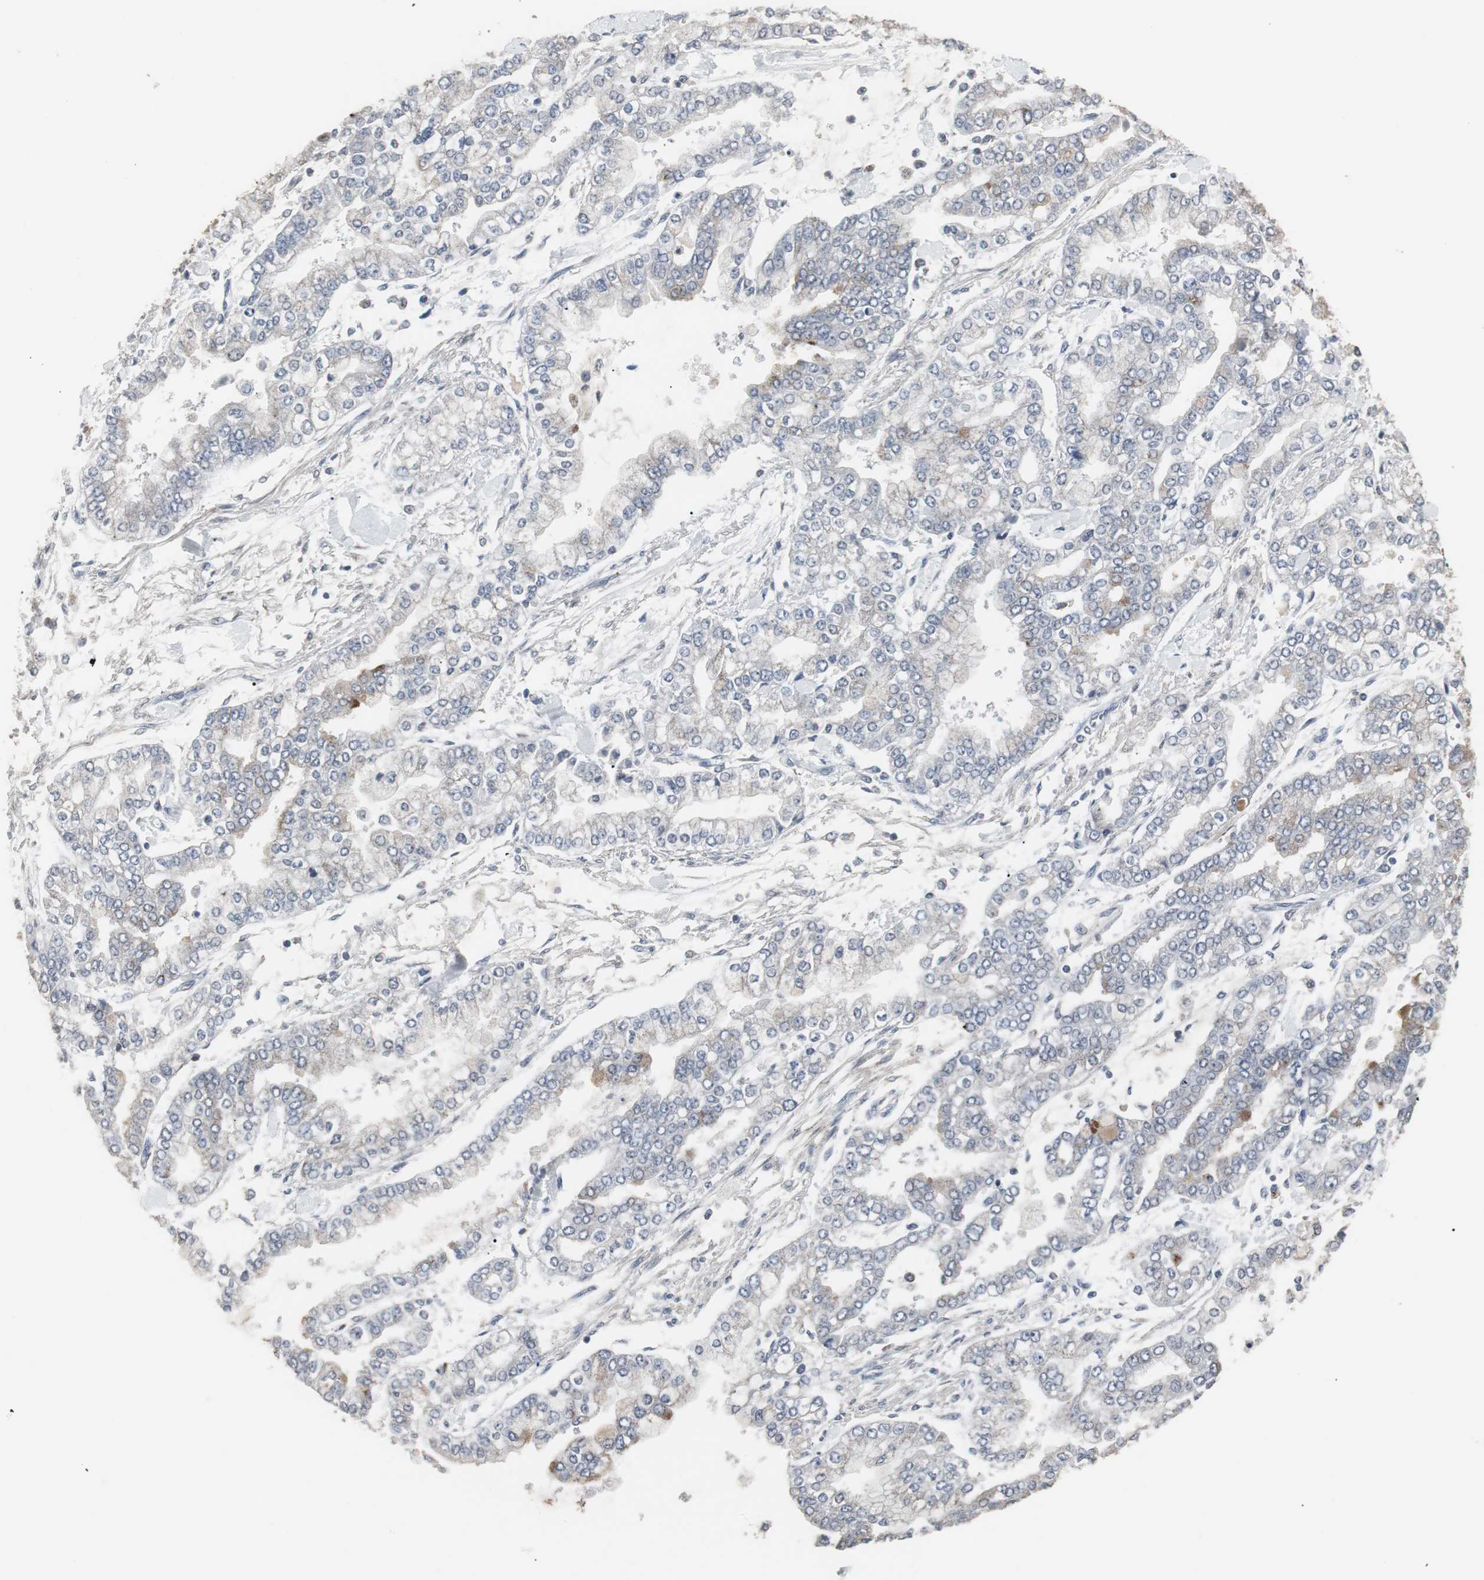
{"staining": {"intensity": "weak", "quantity": "<25%", "location": "cytoplasmic/membranous"}, "tissue": "stomach cancer", "cell_type": "Tumor cells", "image_type": "cancer", "snomed": [{"axis": "morphology", "description": "Normal tissue, NOS"}, {"axis": "morphology", "description": "Adenocarcinoma, NOS"}, {"axis": "topography", "description": "Stomach, upper"}, {"axis": "topography", "description": "Stomach"}], "caption": "Tumor cells are negative for brown protein staining in adenocarcinoma (stomach). Nuclei are stained in blue.", "gene": "ACAA1", "patient": {"sex": "male", "age": 76}}